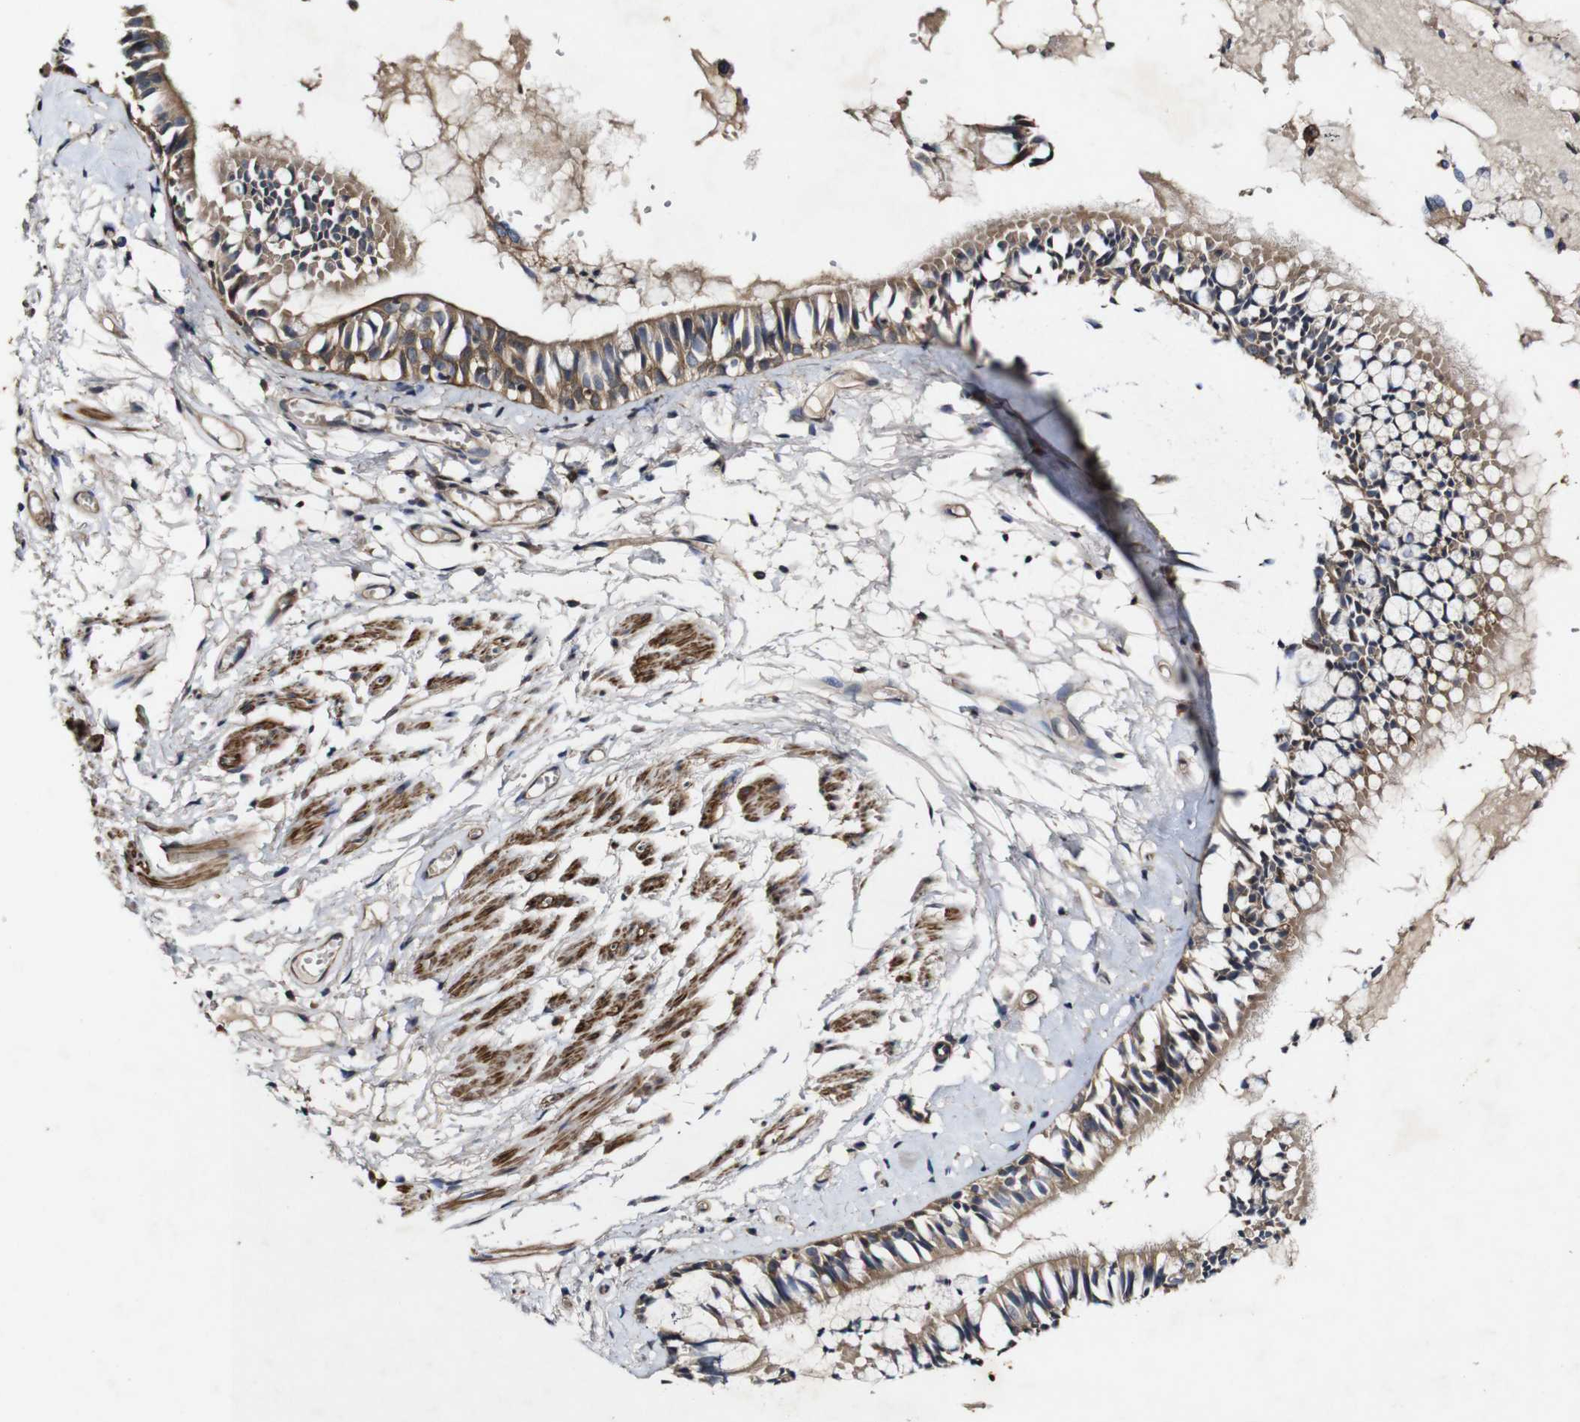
{"staining": {"intensity": "moderate", "quantity": ">75%", "location": "cytoplasmic/membranous"}, "tissue": "bronchus", "cell_type": "Respiratory epithelial cells", "image_type": "normal", "snomed": [{"axis": "morphology", "description": "Normal tissue, NOS"}, {"axis": "morphology", "description": "Inflammation, NOS"}, {"axis": "topography", "description": "Cartilage tissue"}, {"axis": "topography", "description": "Lung"}], "caption": "Immunohistochemical staining of normal human bronchus shows >75% levels of moderate cytoplasmic/membranous protein positivity in approximately >75% of respiratory epithelial cells.", "gene": "GSDME", "patient": {"sex": "male", "age": 71}}